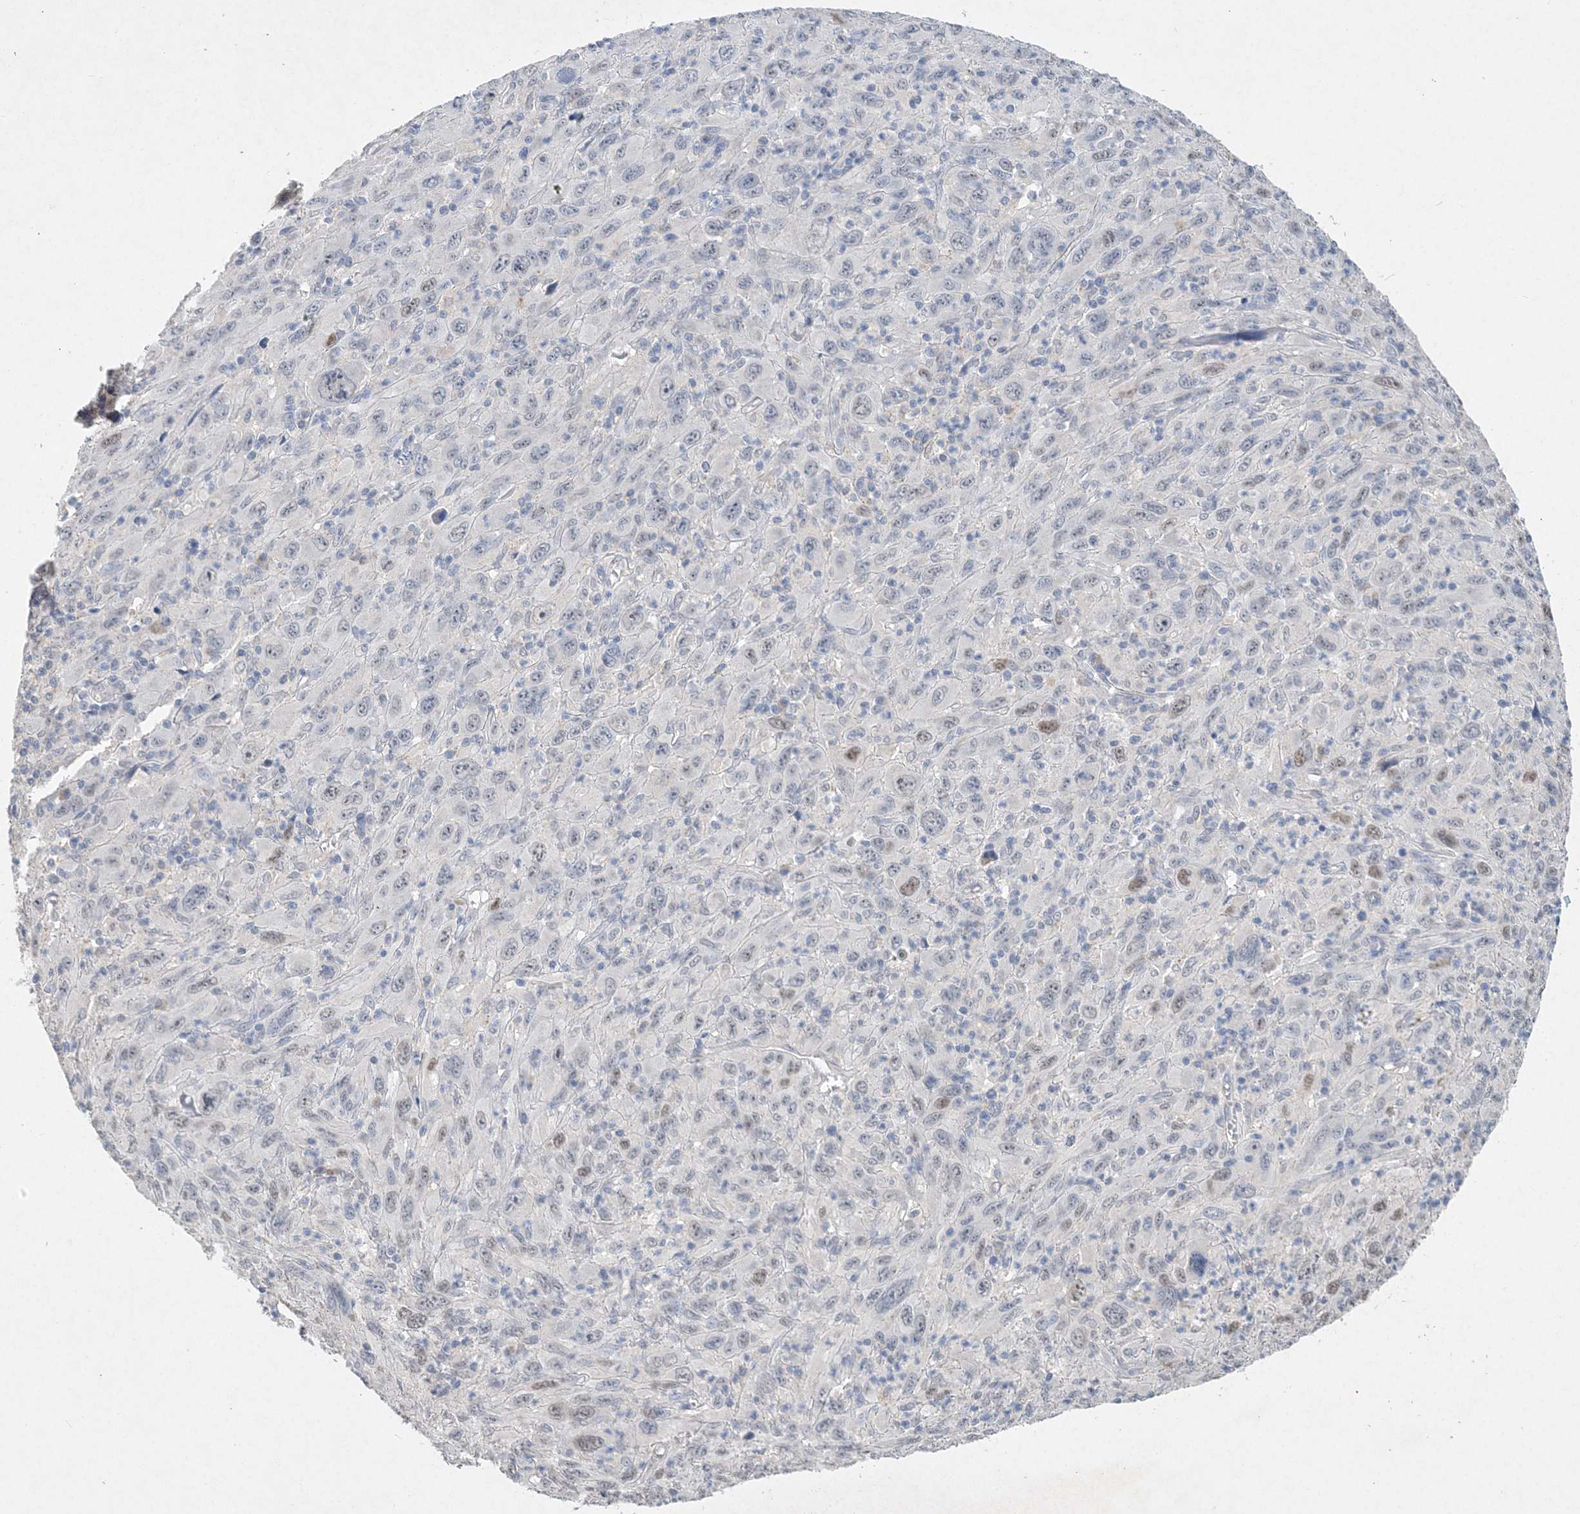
{"staining": {"intensity": "negative", "quantity": "none", "location": "none"}, "tissue": "melanoma", "cell_type": "Tumor cells", "image_type": "cancer", "snomed": [{"axis": "morphology", "description": "Malignant melanoma, Metastatic site"}, {"axis": "topography", "description": "Skin"}], "caption": "Human malignant melanoma (metastatic site) stained for a protein using IHC exhibits no staining in tumor cells.", "gene": "C11orf58", "patient": {"sex": "female", "age": 56}}